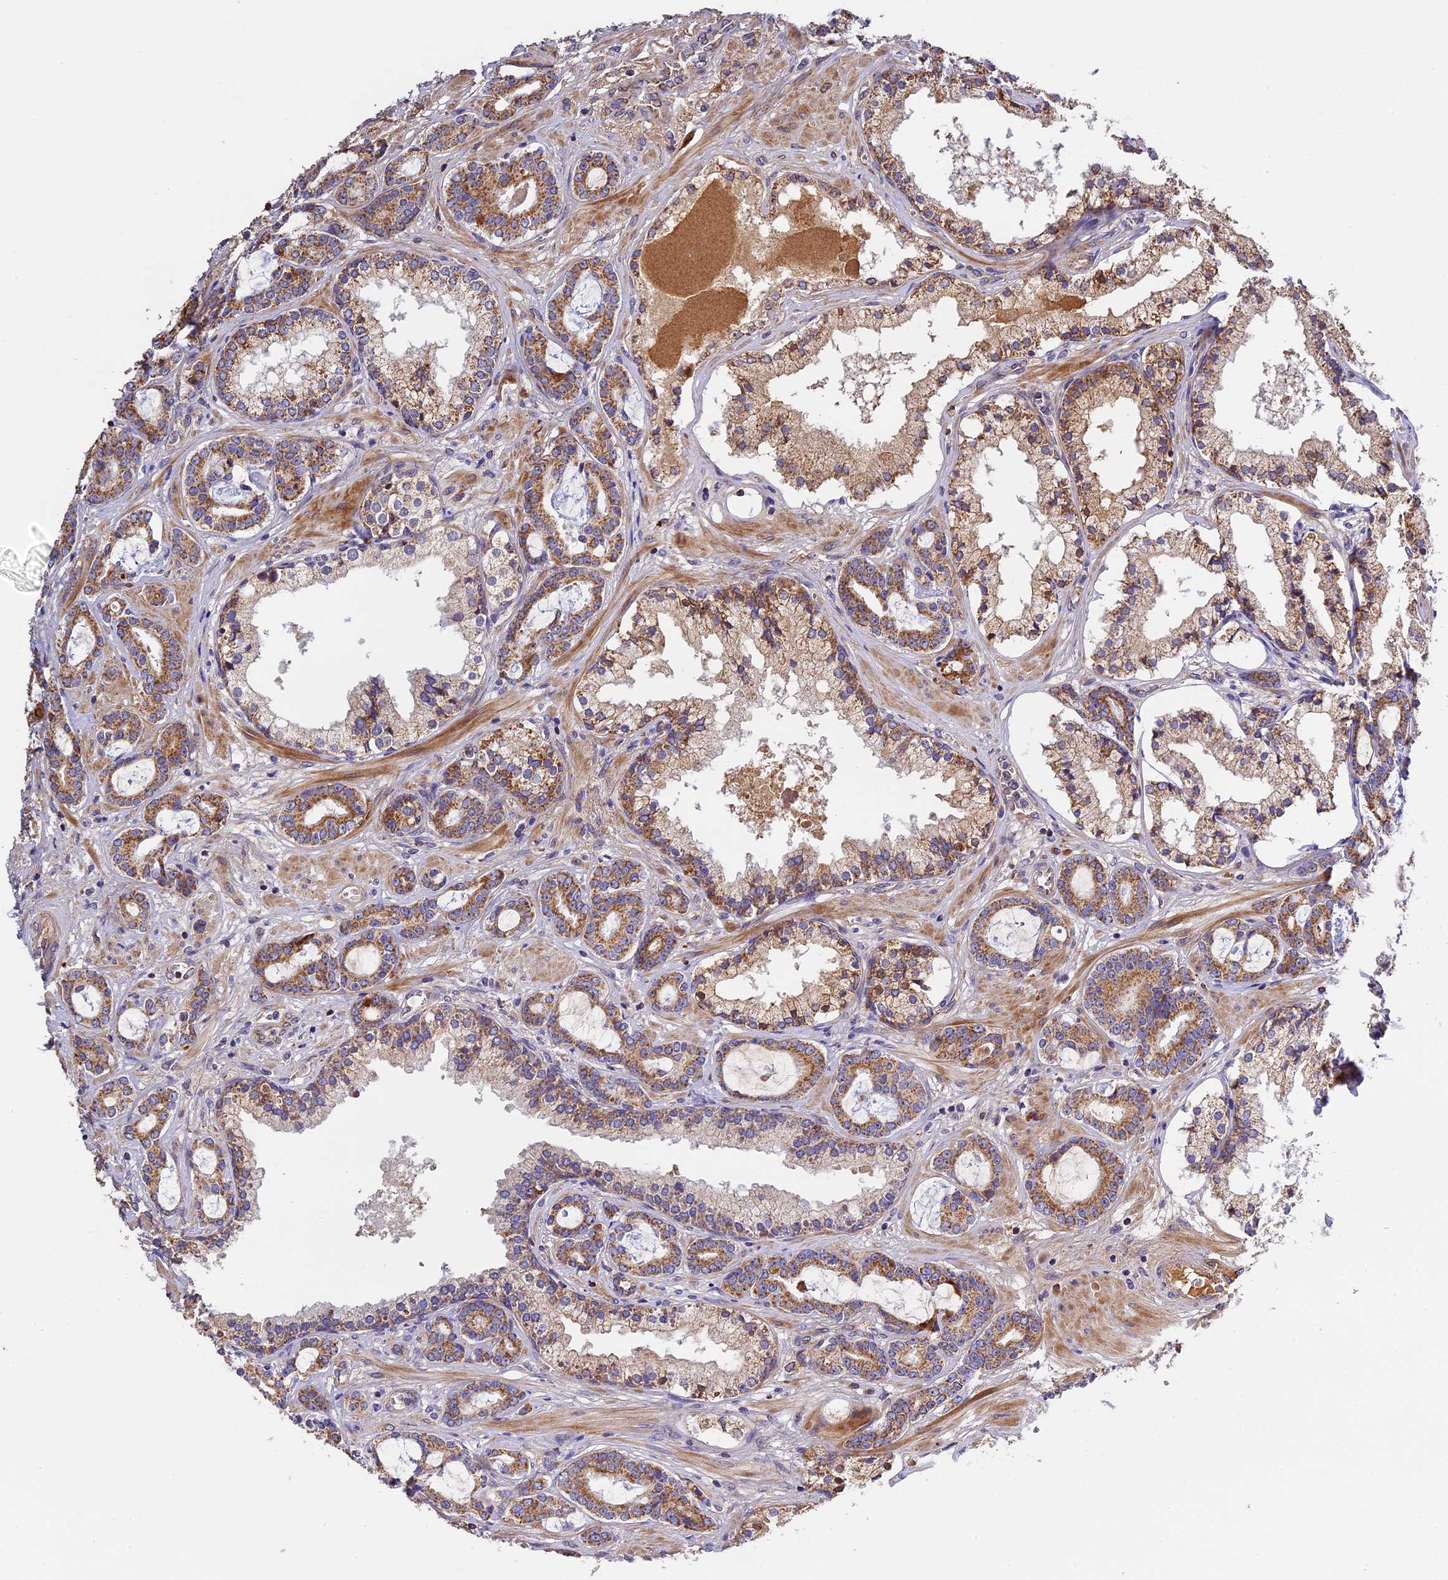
{"staining": {"intensity": "moderate", "quantity": ">75%", "location": "cytoplasmic/membranous"}, "tissue": "prostate cancer", "cell_type": "Tumor cells", "image_type": "cancer", "snomed": [{"axis": "morphology", "description": "Adenocarcinoma, High grade"}, {"axis": "topography", "description": "Prostate"}], "caption": "Protein analysis of high-grade adenocarcinoma (prostate) tissue demonstrates moderate cytoplasmic/membranous expression in about >75% of tumor cells. The staining was performed using DAB, with brown indicating positive protein expression. Nuclei are stained blue with hematoxylin.", "gene": "OCEL1", "patient": {"sex": "male", "age": 58}}